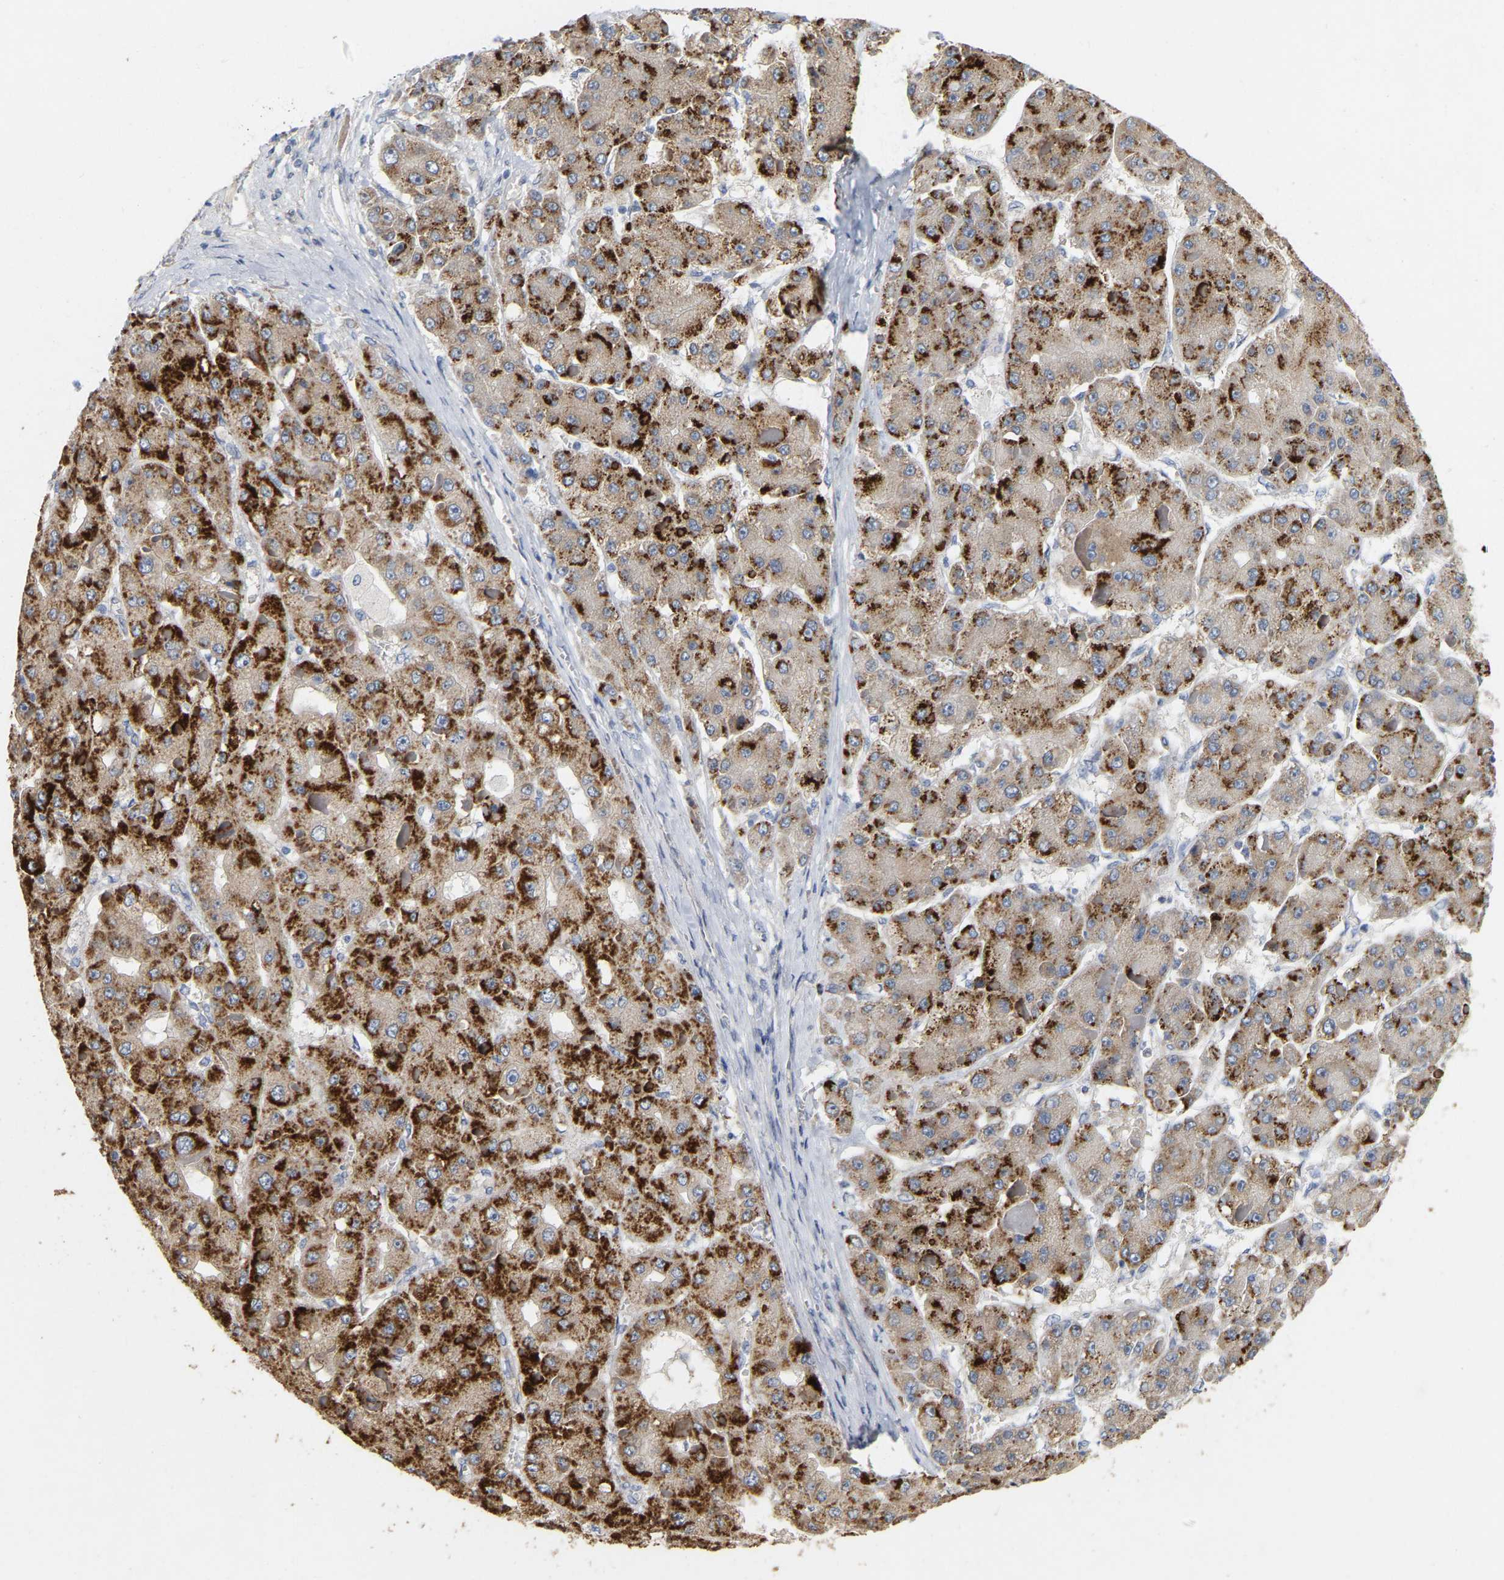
{"staining": {"intensity": "strong", "quantity": "25%-75%", "location": "cytoplasmic/membranous"}, "tissue": "liver cancer", "cell_type": "Tumor cells", "image_type": "cancer", "snomed": [{"axis": "morphology", "description": "Carcinoma, Hepatocellular, NOS"}, {"axis": "topography", "description": "Liver"}], "caption": "Liver cancer stained with a brown dye shows strong cytoplasmic/membranous positive staining in approximately 25%-75% of tumor cells.", "gene": "SSH1", "patient": {"sex": "female", "age": 73}}